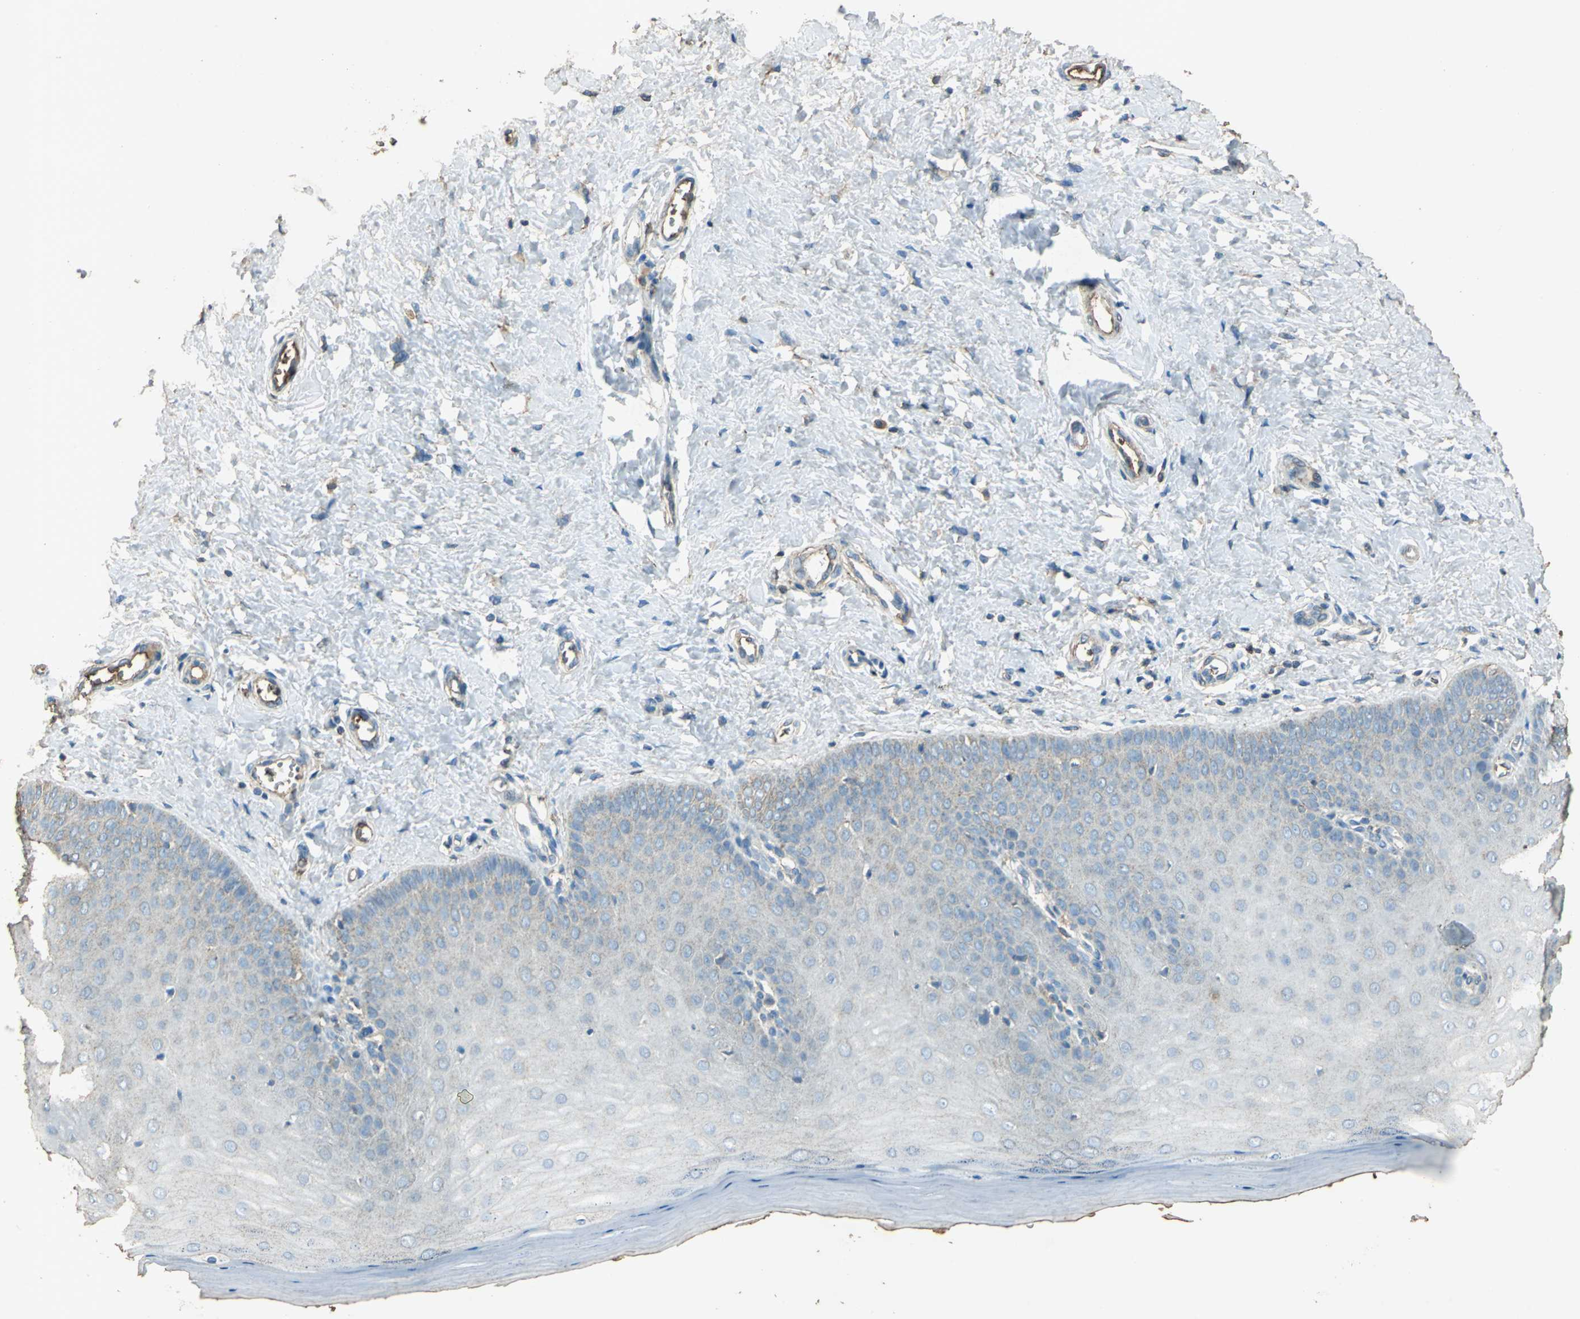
{"staining": {"intensity": "negative", "quantity": "none", "location": "none"}, "tissue": "cervix", "cell_type": "Glandular cells", "image_type": "normal", "snomed": [{"axis": "morphology", "description": "Normal tissue, NOS"}, {"axis": "topography", "description": "Cervix"}], "caption": "Immunohistochemical staining of normal cervix displays no significant staining in glandular cells. Brightfield microscopy of immunohistochemistry (IHC) stained with DAB (3,3'-diaminobenzidine) (brown) and hematoxylin (blue), captured at high magnification.", "gene": "TRAPPC2", "patient": {"sex": "female", "age": 55}}